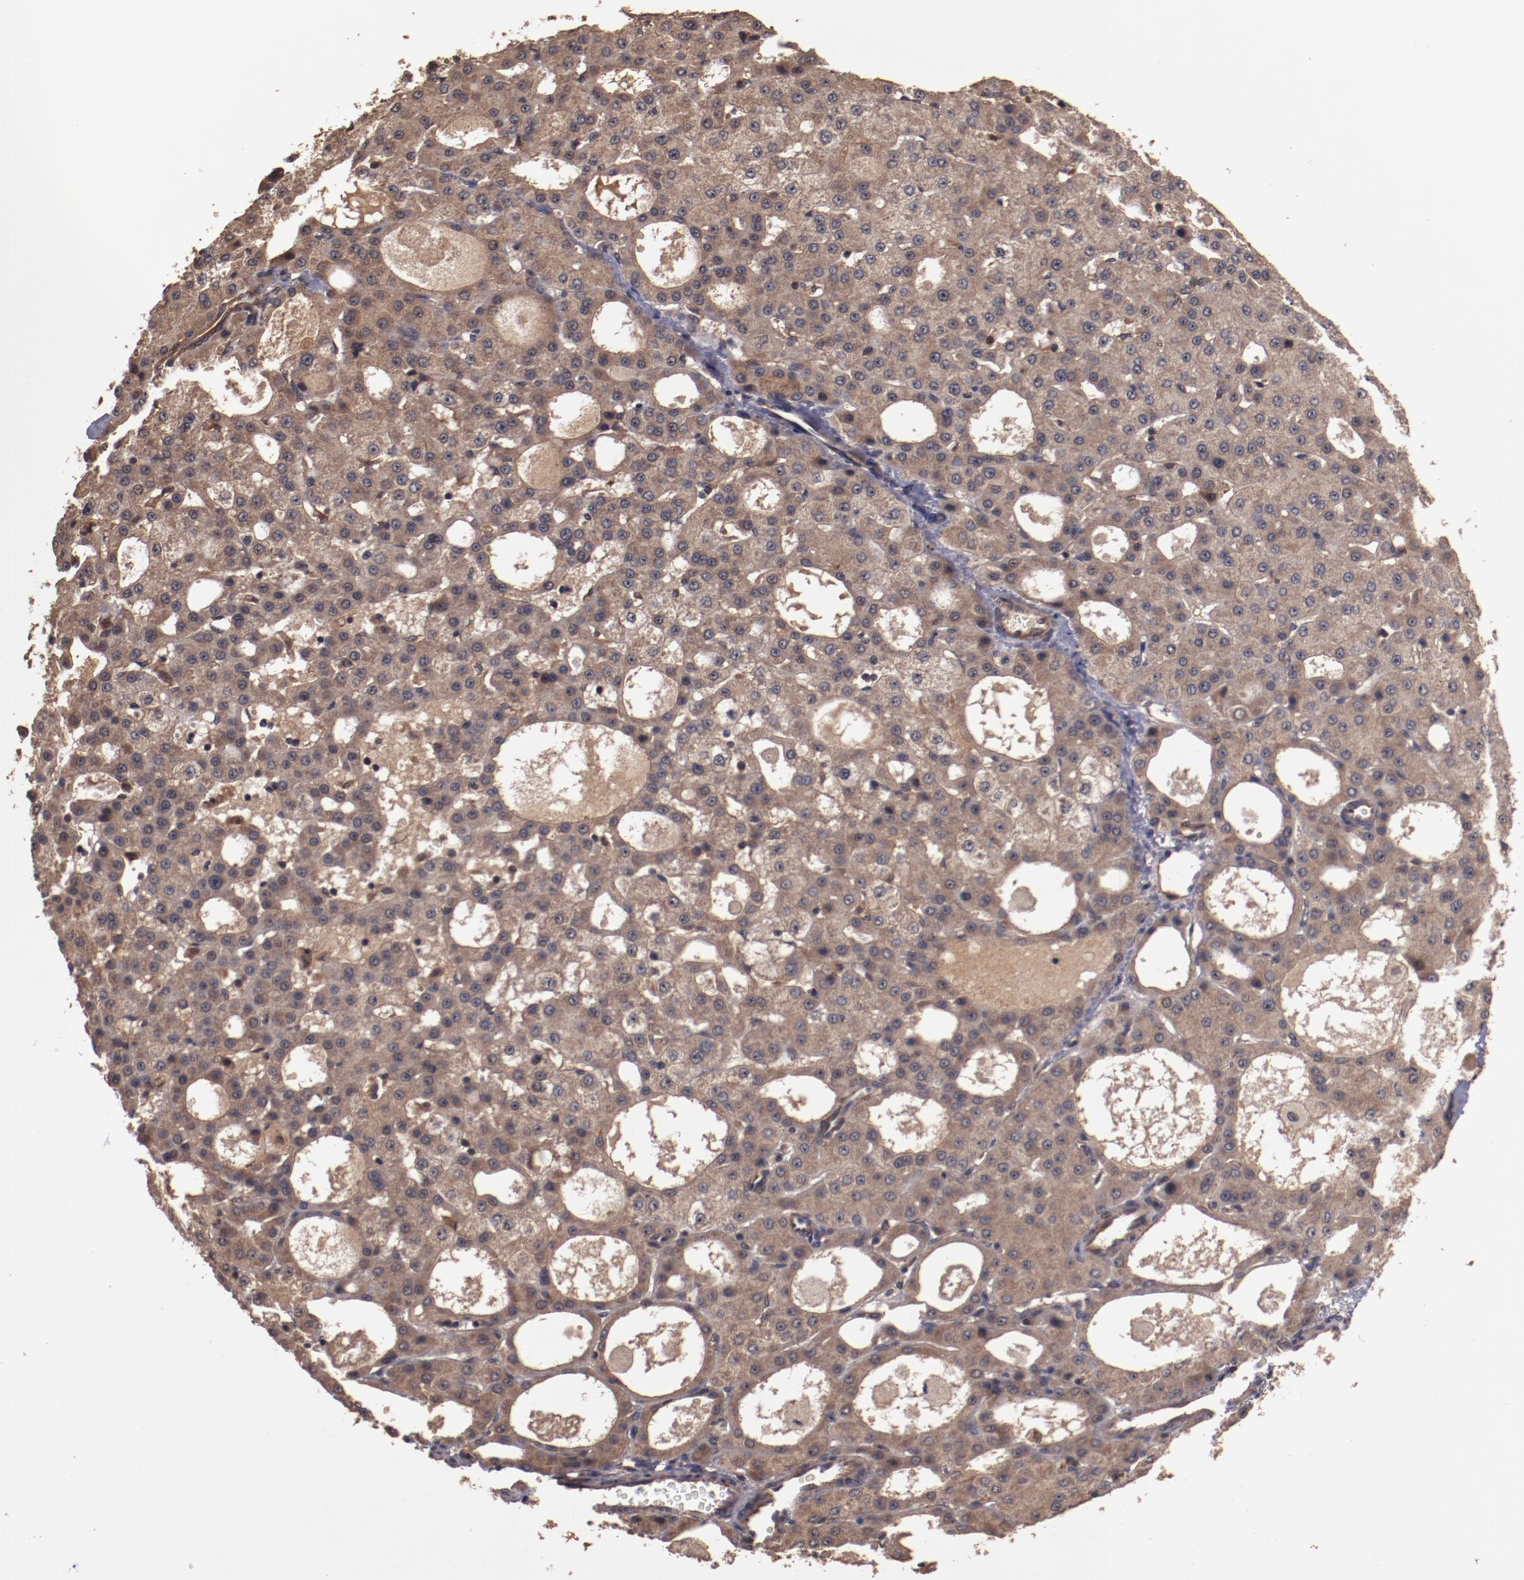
{"staining": {"intensity": "strong", "quantity": ">75%", "location": "cytoplasmic/membranous"}, "tissue": "liver cancer", "cell_type": "Tumor cells", "image_type": "cancer", "snomed": [{"axis": "morphology", "description": "Carcinoma, Hepatocellular, NOS"}, {"axis": "topography", "description": "Liver"}], "caption": "Human liver cancer (hepatocellular carcinoma) stained for a protein (brown) shows strong cytoplasmic/membranous positive staining in about >75% of tumor cells.", "gene": "TXNDC16", "patient": {"sex": "male", "age": 47}}